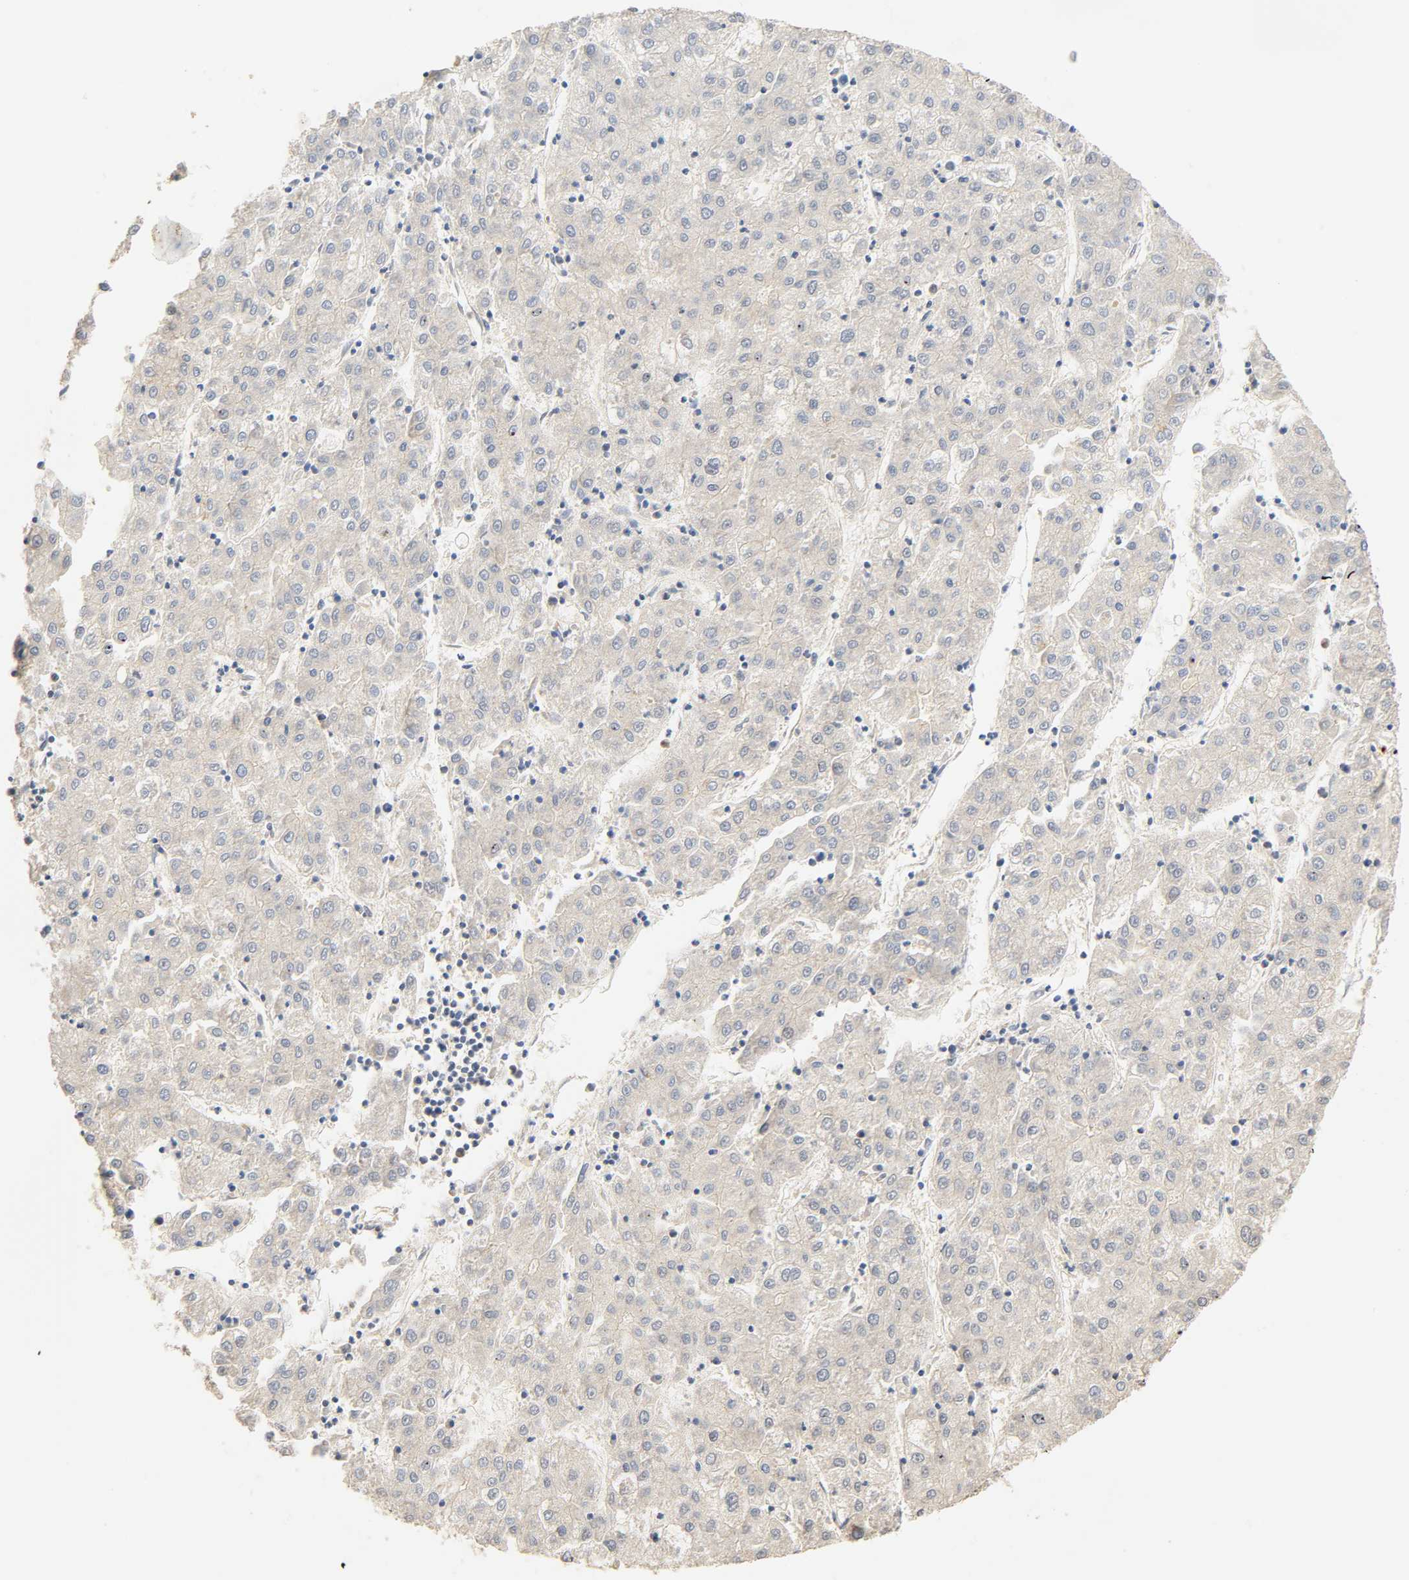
{"staining": {"intensity": "negative", "quantity": "none", "location": "none"}, "tissue": "liver cancer", "cell_type": "Tumor cells", "image_type": "cancer", "snomed": [{"axis": "morphology", "description": "Carcinoma, Hepatocellular, NOS"}, {"axis": "topography", "description": "Liver"}], "caption": "DAB immunohistochemical staining of liver cancer demonstrates no significant positivity in tumor cells. The staining is performed using DAB brown chromogen with nuclei counter-stained in using hematoxylin.", "gene": "CACNA1G", "patient": {"sex": "male", "age": 72}}